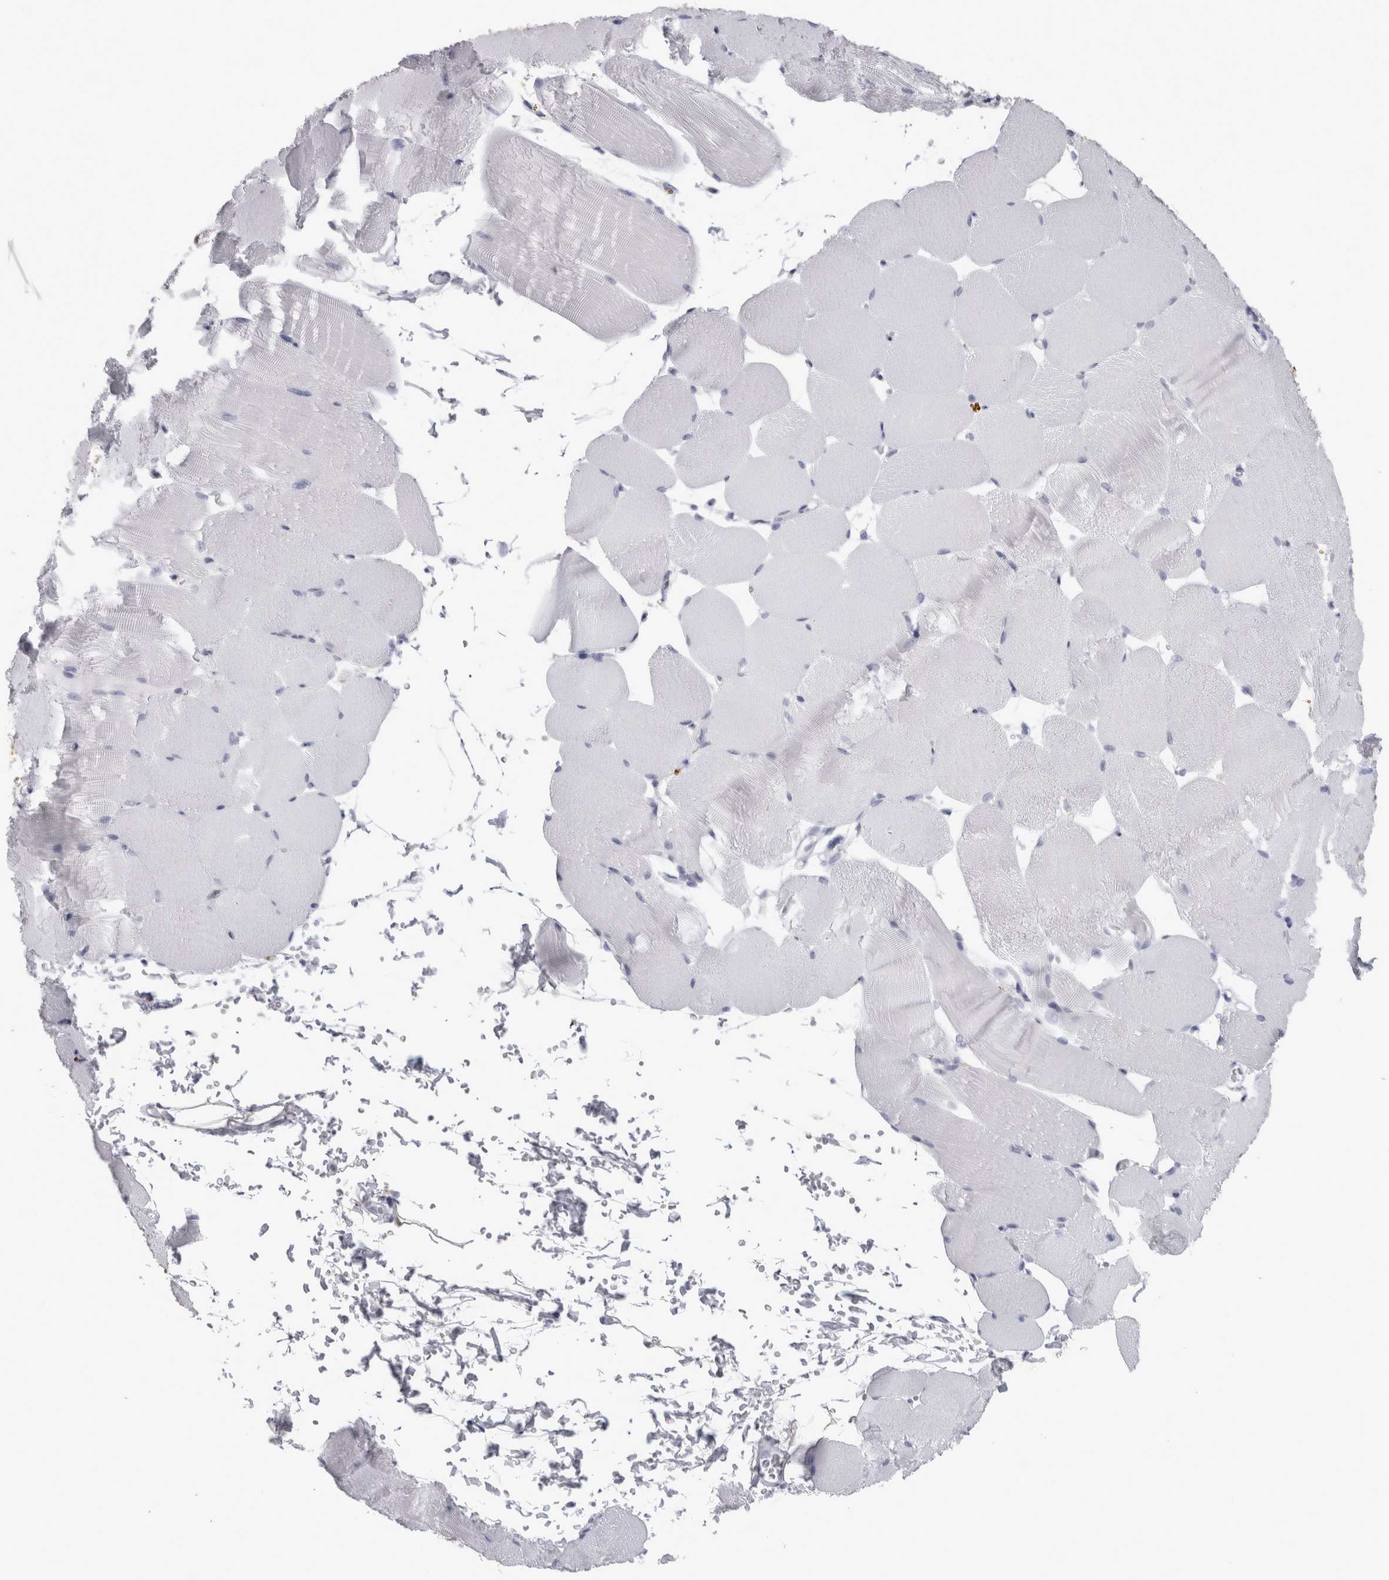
{"staining": {"intensity": "negative", "quantity": "none", "location": "none"}, "tissue": "skeletal muscle", "cell_type": "Myocytes", "image_type": "normal", "snomed": [{"axis": "morphology", "description": "Normal tissue, NOS"}, {"axis": "topography", "description": "Skeletal muscle"}, {"axis": "topography", "description": "Parathyroid gland"}], "caption": "There is no significant expression in myocytes of skeletal muscle. Brightfield microscopy of IHC stained with DAB (brown) and hematoxylin (blue), captured at high magnification.", "gene": "ACOT7", "patient": {"sex": "female", "age": 37}}